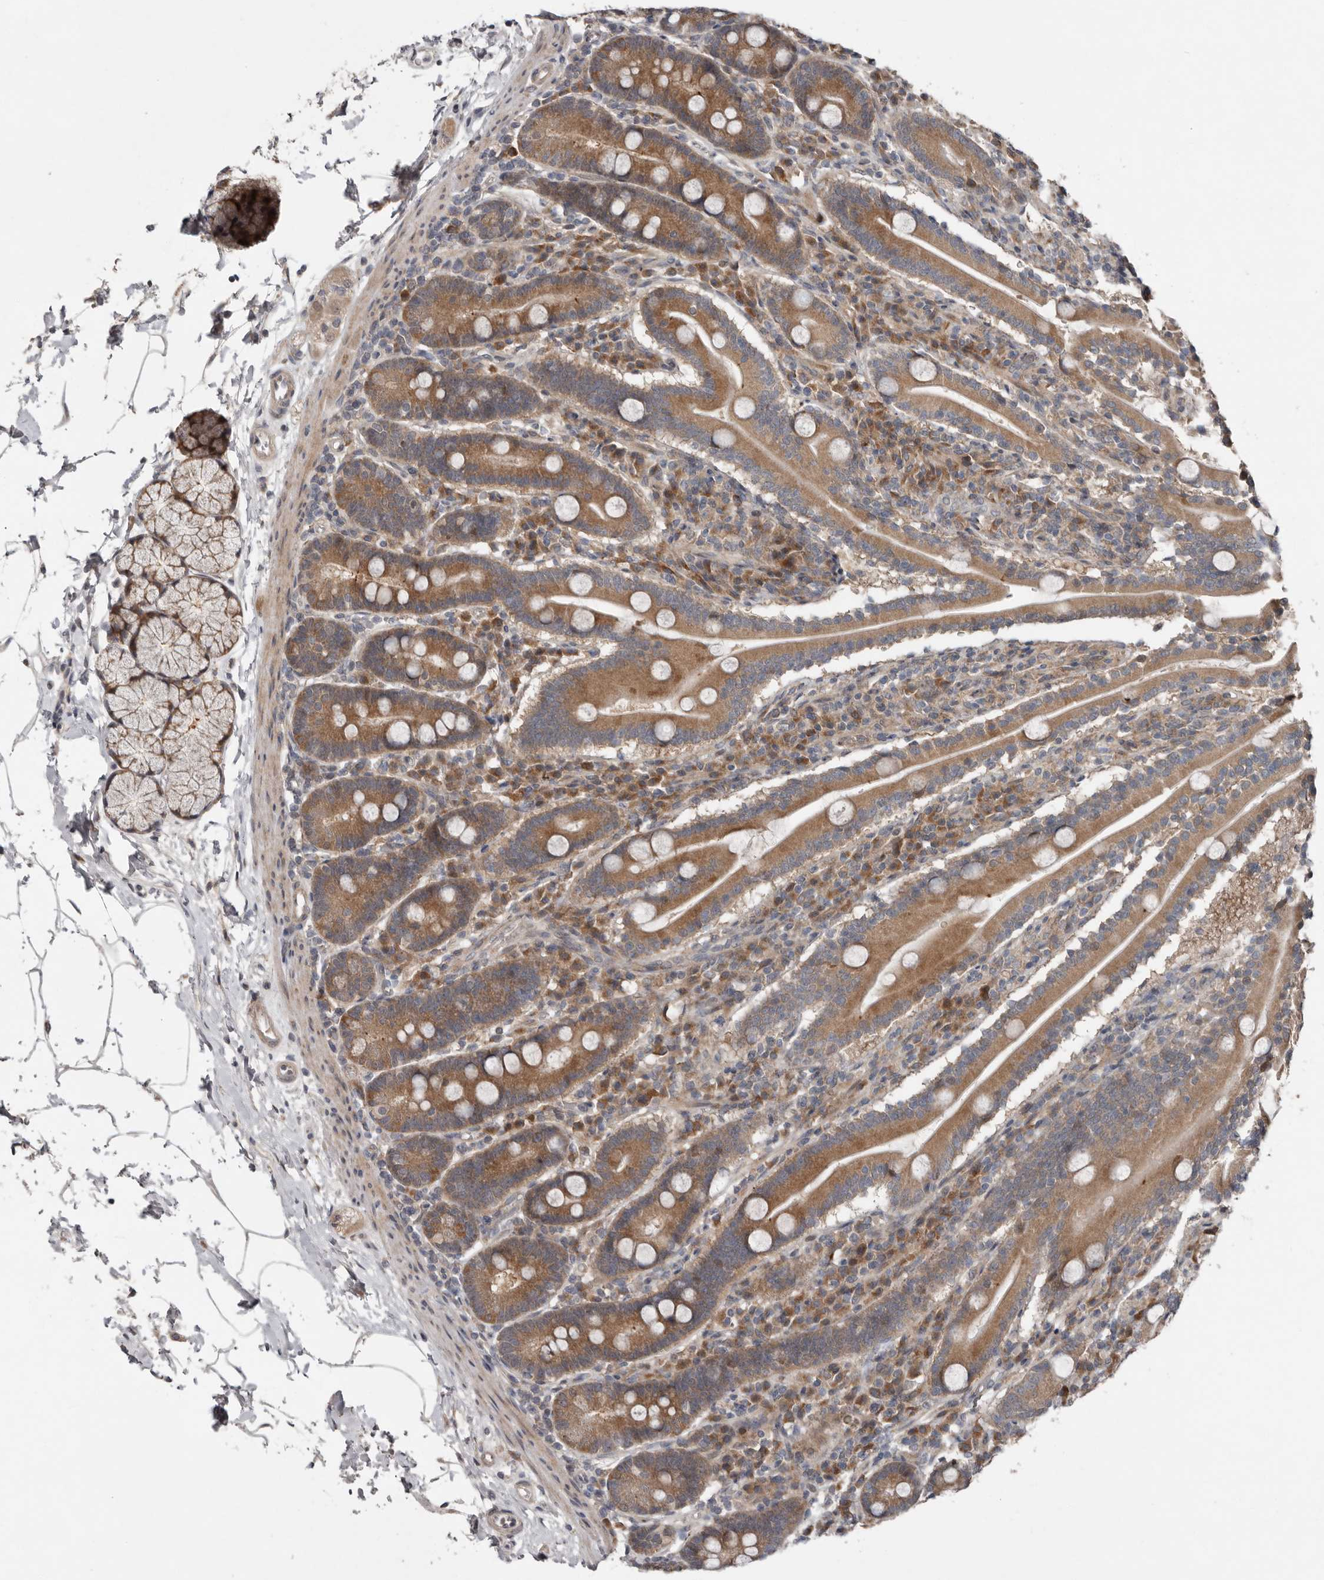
{"staining": {"intensity": "moderate", "quantity": ">75%", "location": "cytoplasmic/membranous"}, "tissue": "duodenum", "cell_type": "Glandular cells", "image_type": "normal", "snomed": [{"axis": "morphology", "description": "Normal tissue, NOS"}, {"axis": "topography", "description": "Duodenum"}], "caption": "Protein expression analysis of unremarkable duodenum displays moderate cytoplasmic/membranous expression in approximately >75% of glandular cells.", "gene": "CHML", "patient": {"sex": "male", "age": 35}}